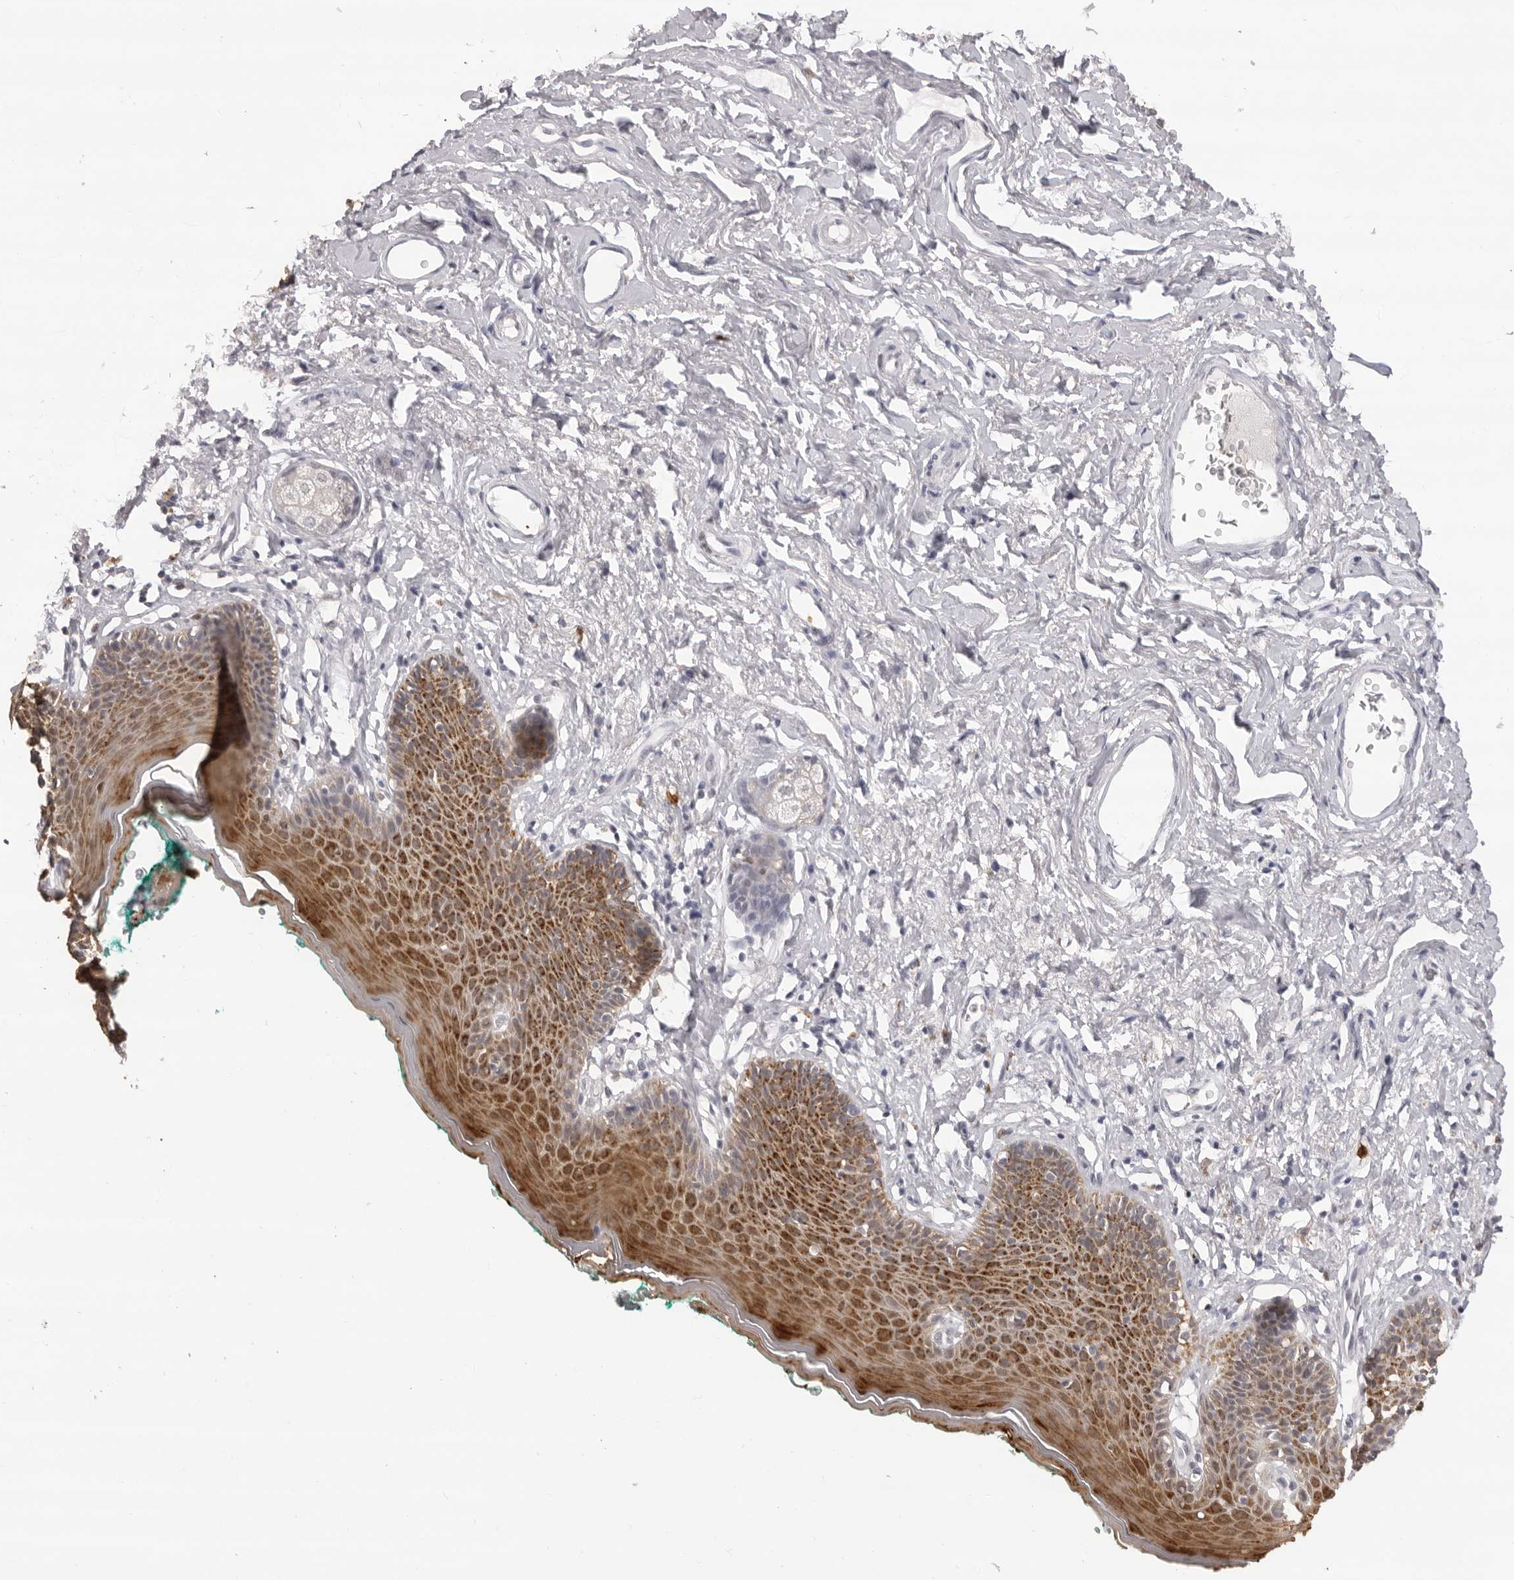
{"staining": {"intensity": "moderate", "quantity": ">75%", "location": "cytoplasmic/membranous"}, "tissue": "skin", "cell_type": "Epidermal cells", "image_type": "normal", "snomed": [{"axis": "morphology", "description": "Normal tissue, NOS"}, {"axis": "topography", "description": "Vulva"}], "caption": "The image shows staining of benign skin, revealing moderate cytoplasmic/membranous protein staining (brown color) within epidermal cells.", "gene": "IL31", "patient": {"sex": "female", "age": 66}}